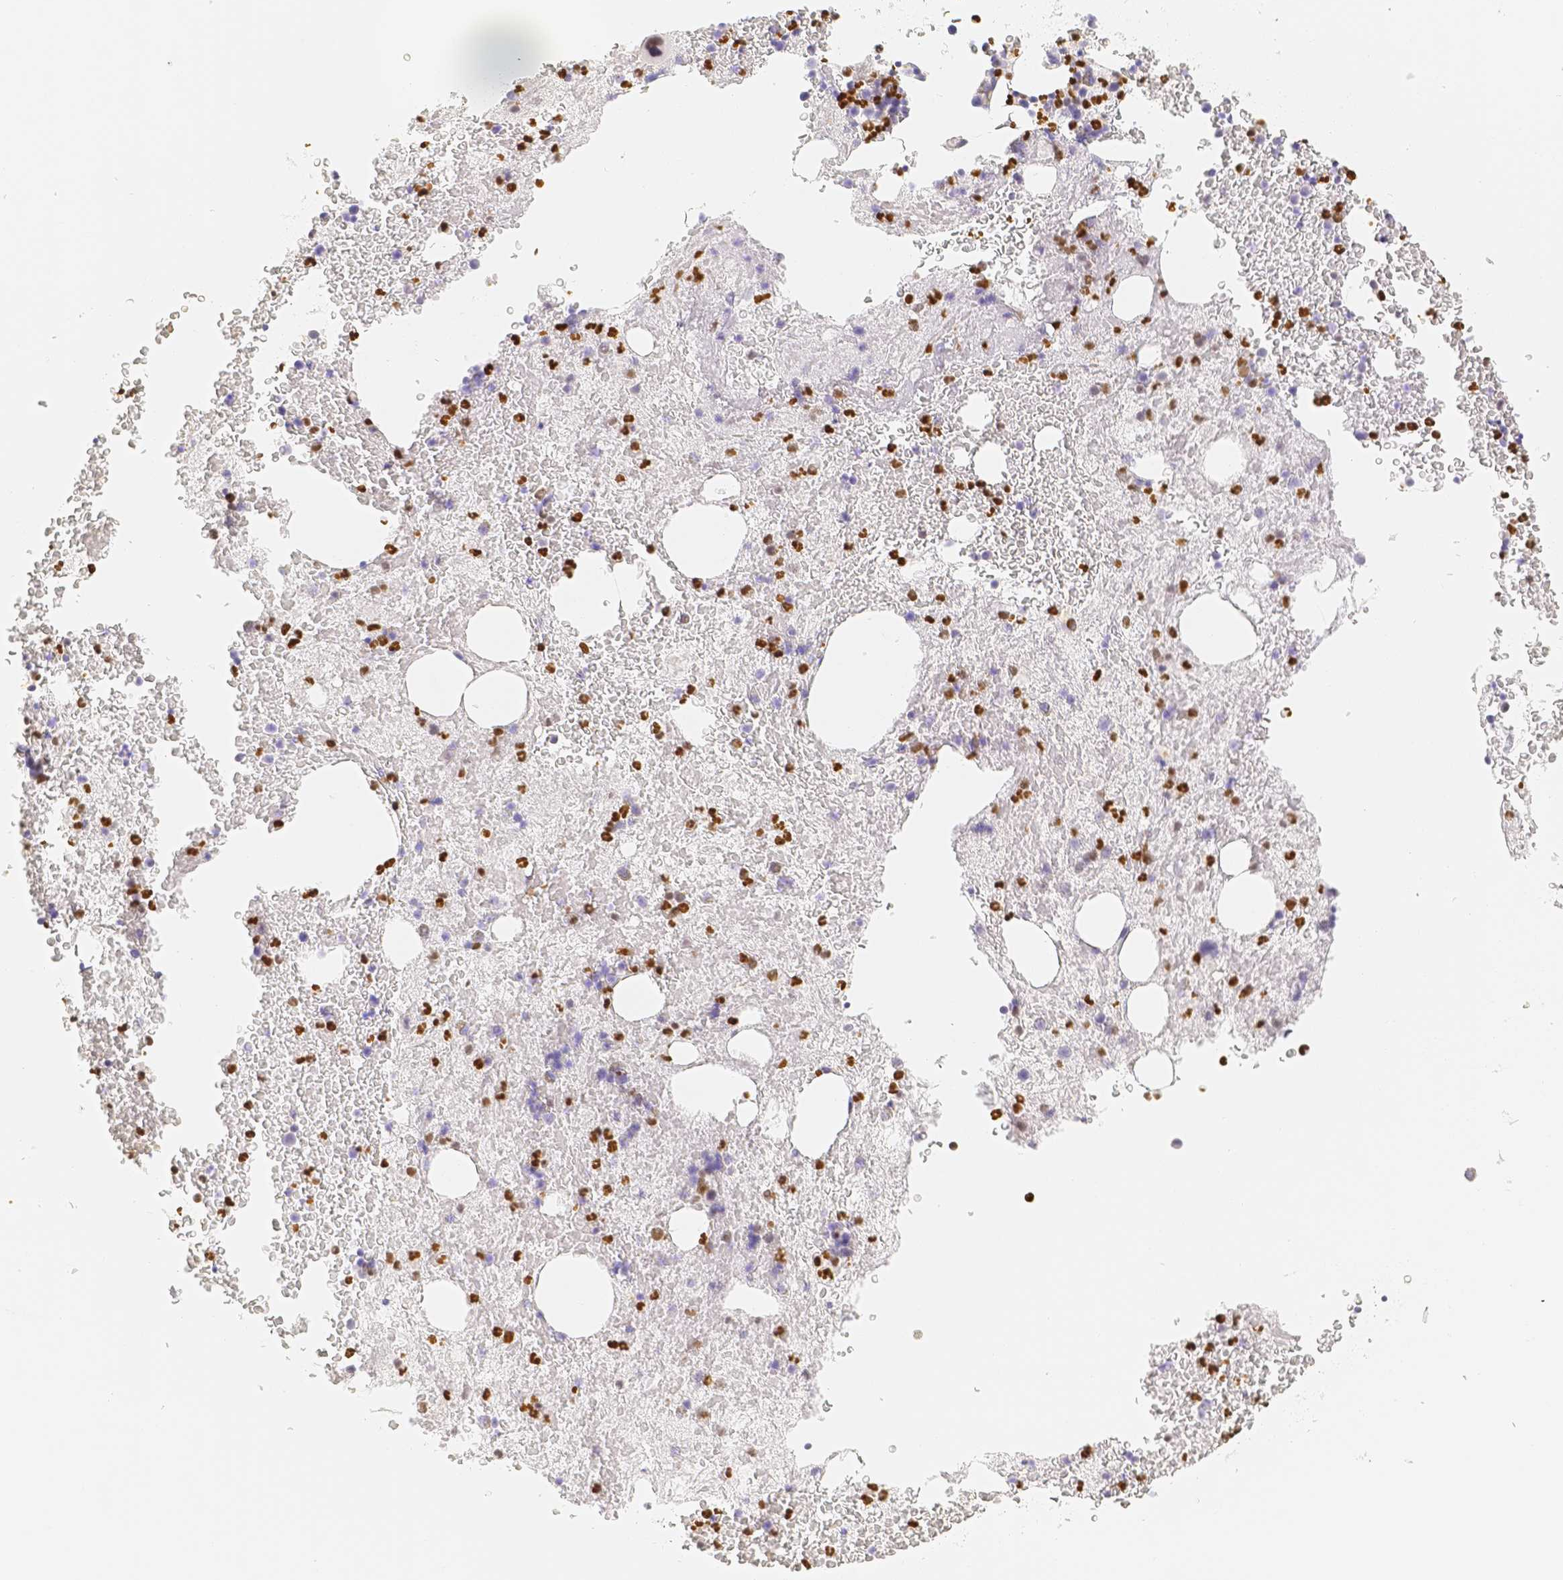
{"staining": {"intensity": "strong", "quantity": "25%-75%", "location": "cytoplasmic/membranous,nuclear"}, "tissue": "bone marrow", "cell_type": "Hematopoietic cells", "image_type": "normal", "snomed": [{"axis": "morphology", "description": "Normal tissue, NOS"}, {"axis": "morphology", "description": "Inflammation, NOS"}, {"axis": "topography", "description": "Bone marrow"}], "caption": "This is a histology image of IHC staining of normal bone marrow, which shows strong staining in the cytoplasmic/membranous,nuclear of hematopoietic cells.", "gene": "PADI4", "patient": {"sex": "male", "age": 63}}